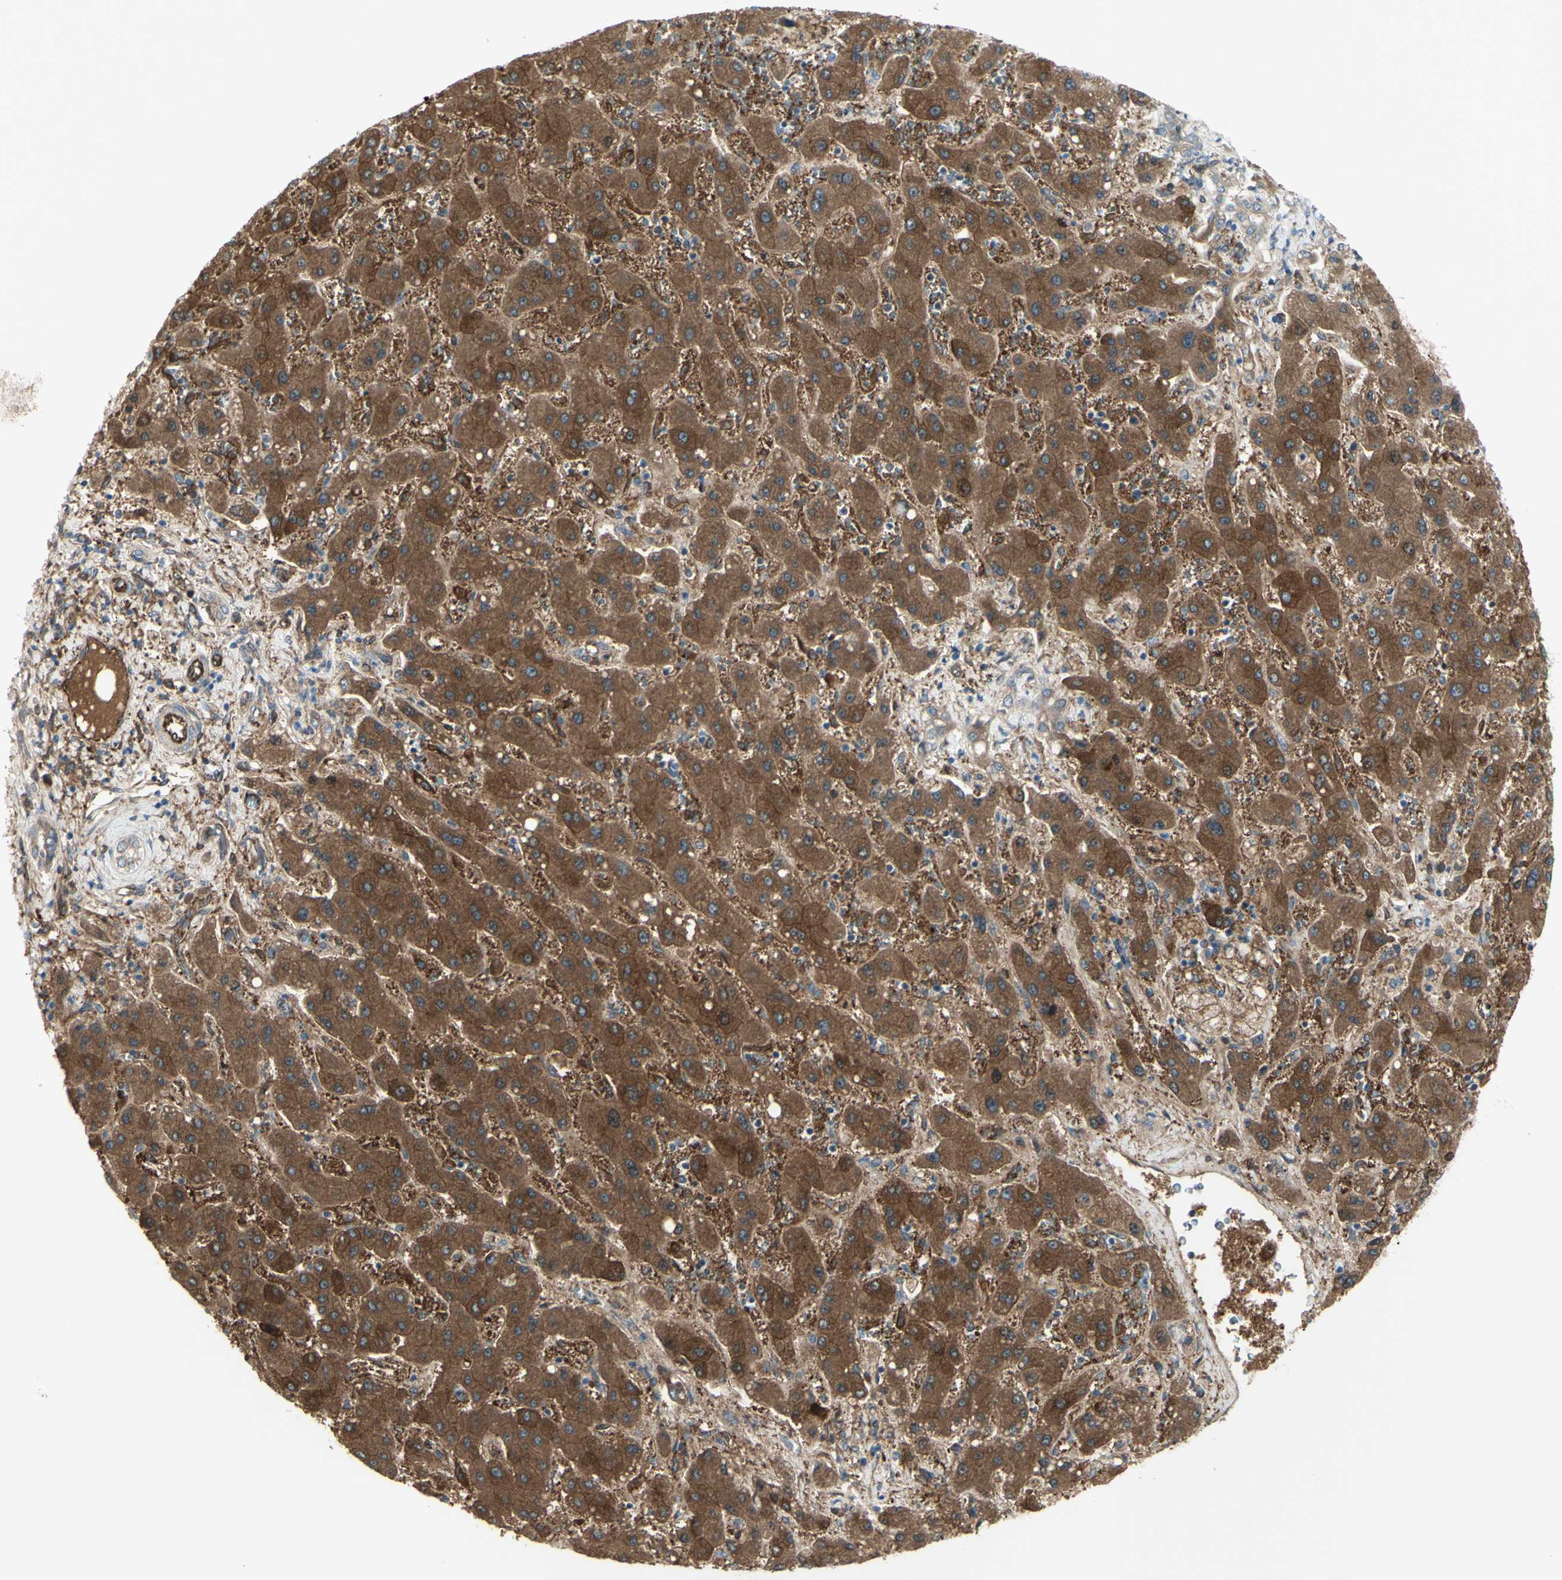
{"staining": {"intensity": "moderate", "quantity": ">75%", "location": "cytoplasmic/membranous"}, "tissue": "liver cancer", "cell_type": "Tumor cells", "image_type": "cancer", "snomed": [{"axis": "morphology", "description": "Cholangiocarcinoma"}, {"axis": "topography", "description": "Liver"}], "caption": "About >75% of tumor cells in human liver cholangiocarcinoma demonstrate moderate cytoplasmic/membranous protein staining as visualized by brown immunohistochemical staining.", "gene": "IGSF9B", "patient": {"sex": "male", "age": 50}}